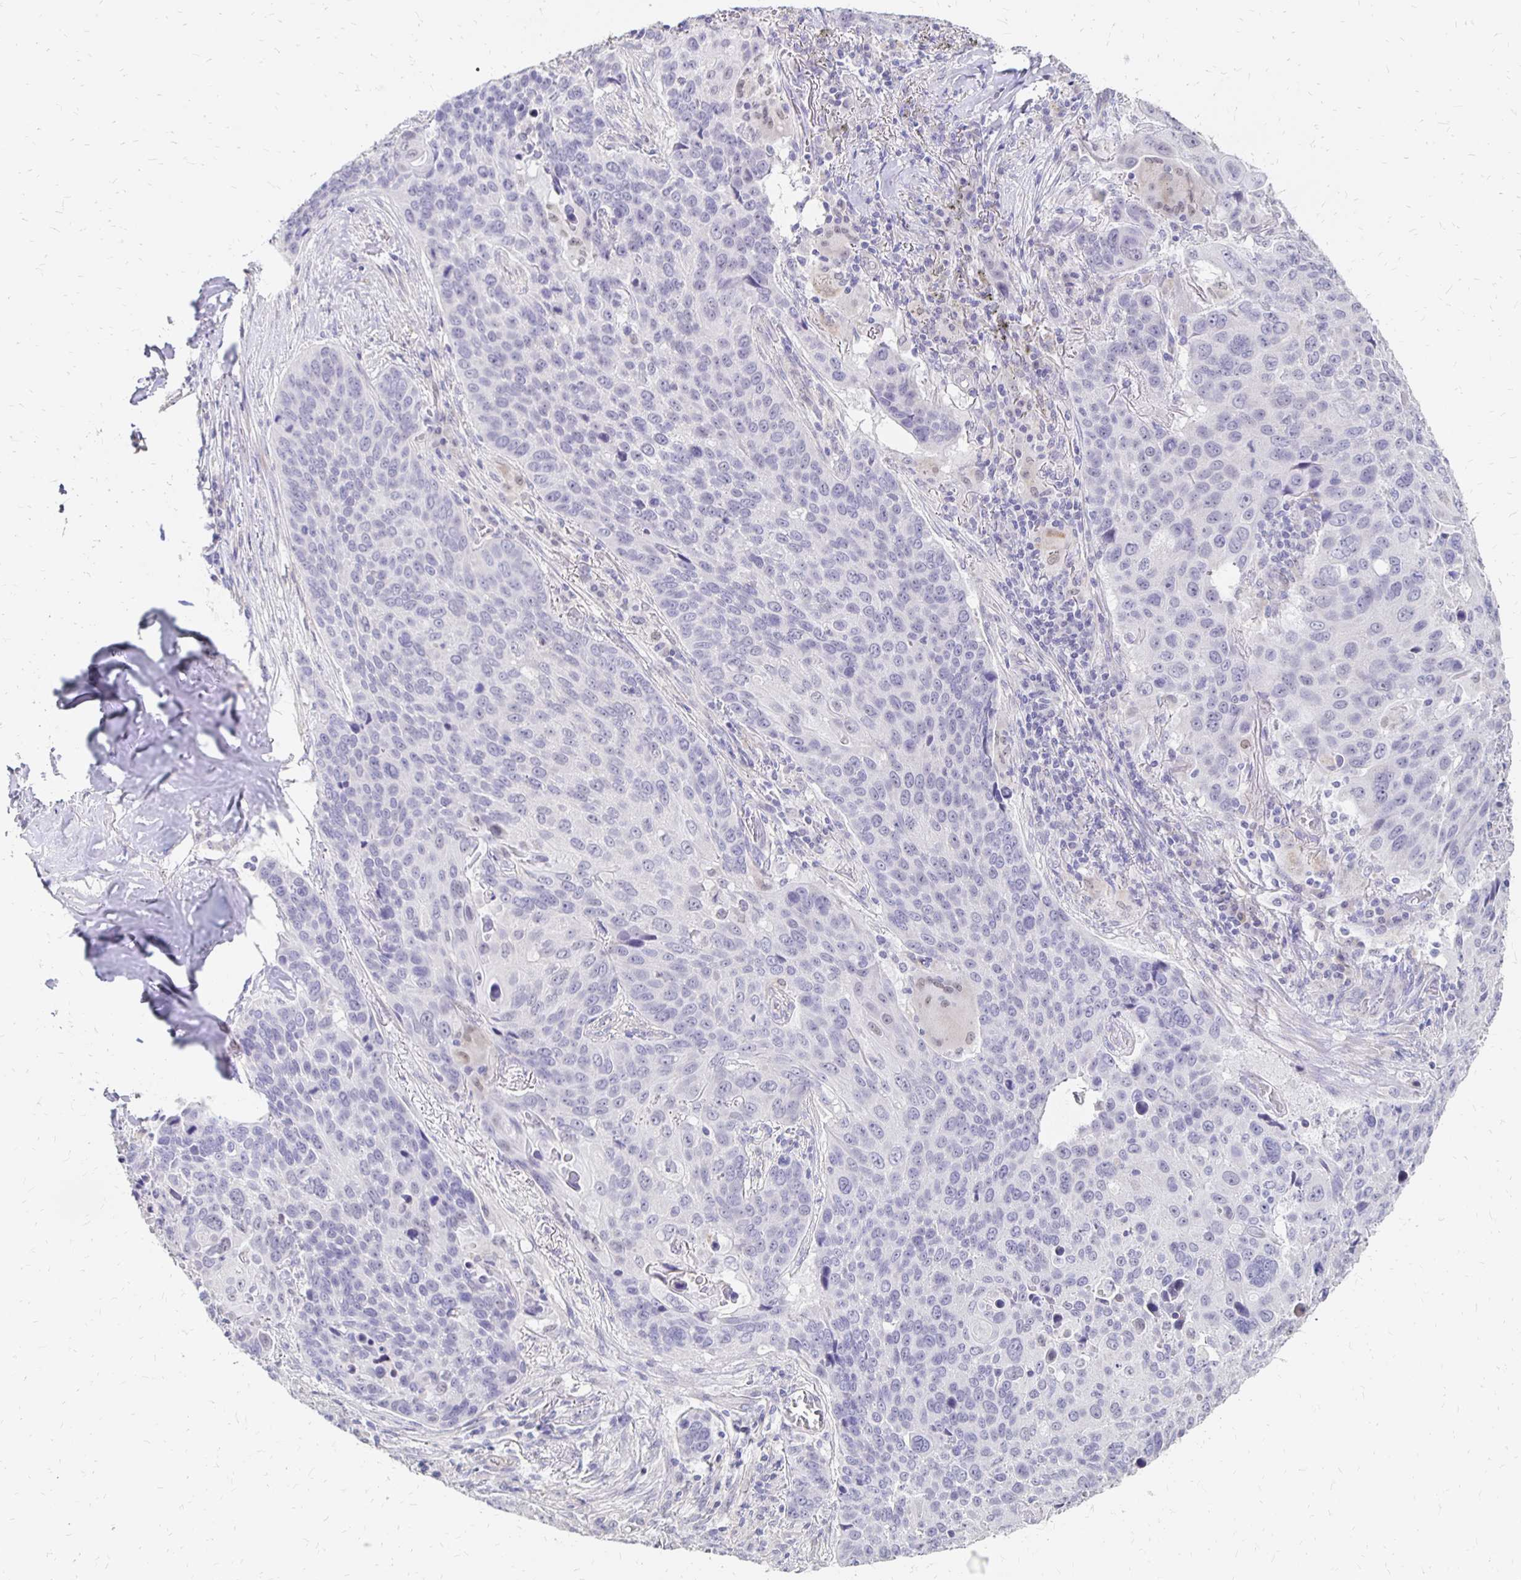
{"staining": {"intensity": "negative", "quantity": "none", "location": "none"}, "tissue": "lung cancer", "cell_type": "Tumor cells", "image_type": "cancer", "snomed": [{"axis": "morphology", "description": "Squamous cell carcinoma, NOS"}, {"axis": "topography", "description": "Lung"}], "caption": "DAB immunohistochemical staining of lung squamous cell carcinoma displays no significant expression in tumor cells.", "gene": "ATOSB", "patient": {"sex": "male", "age": 68}}